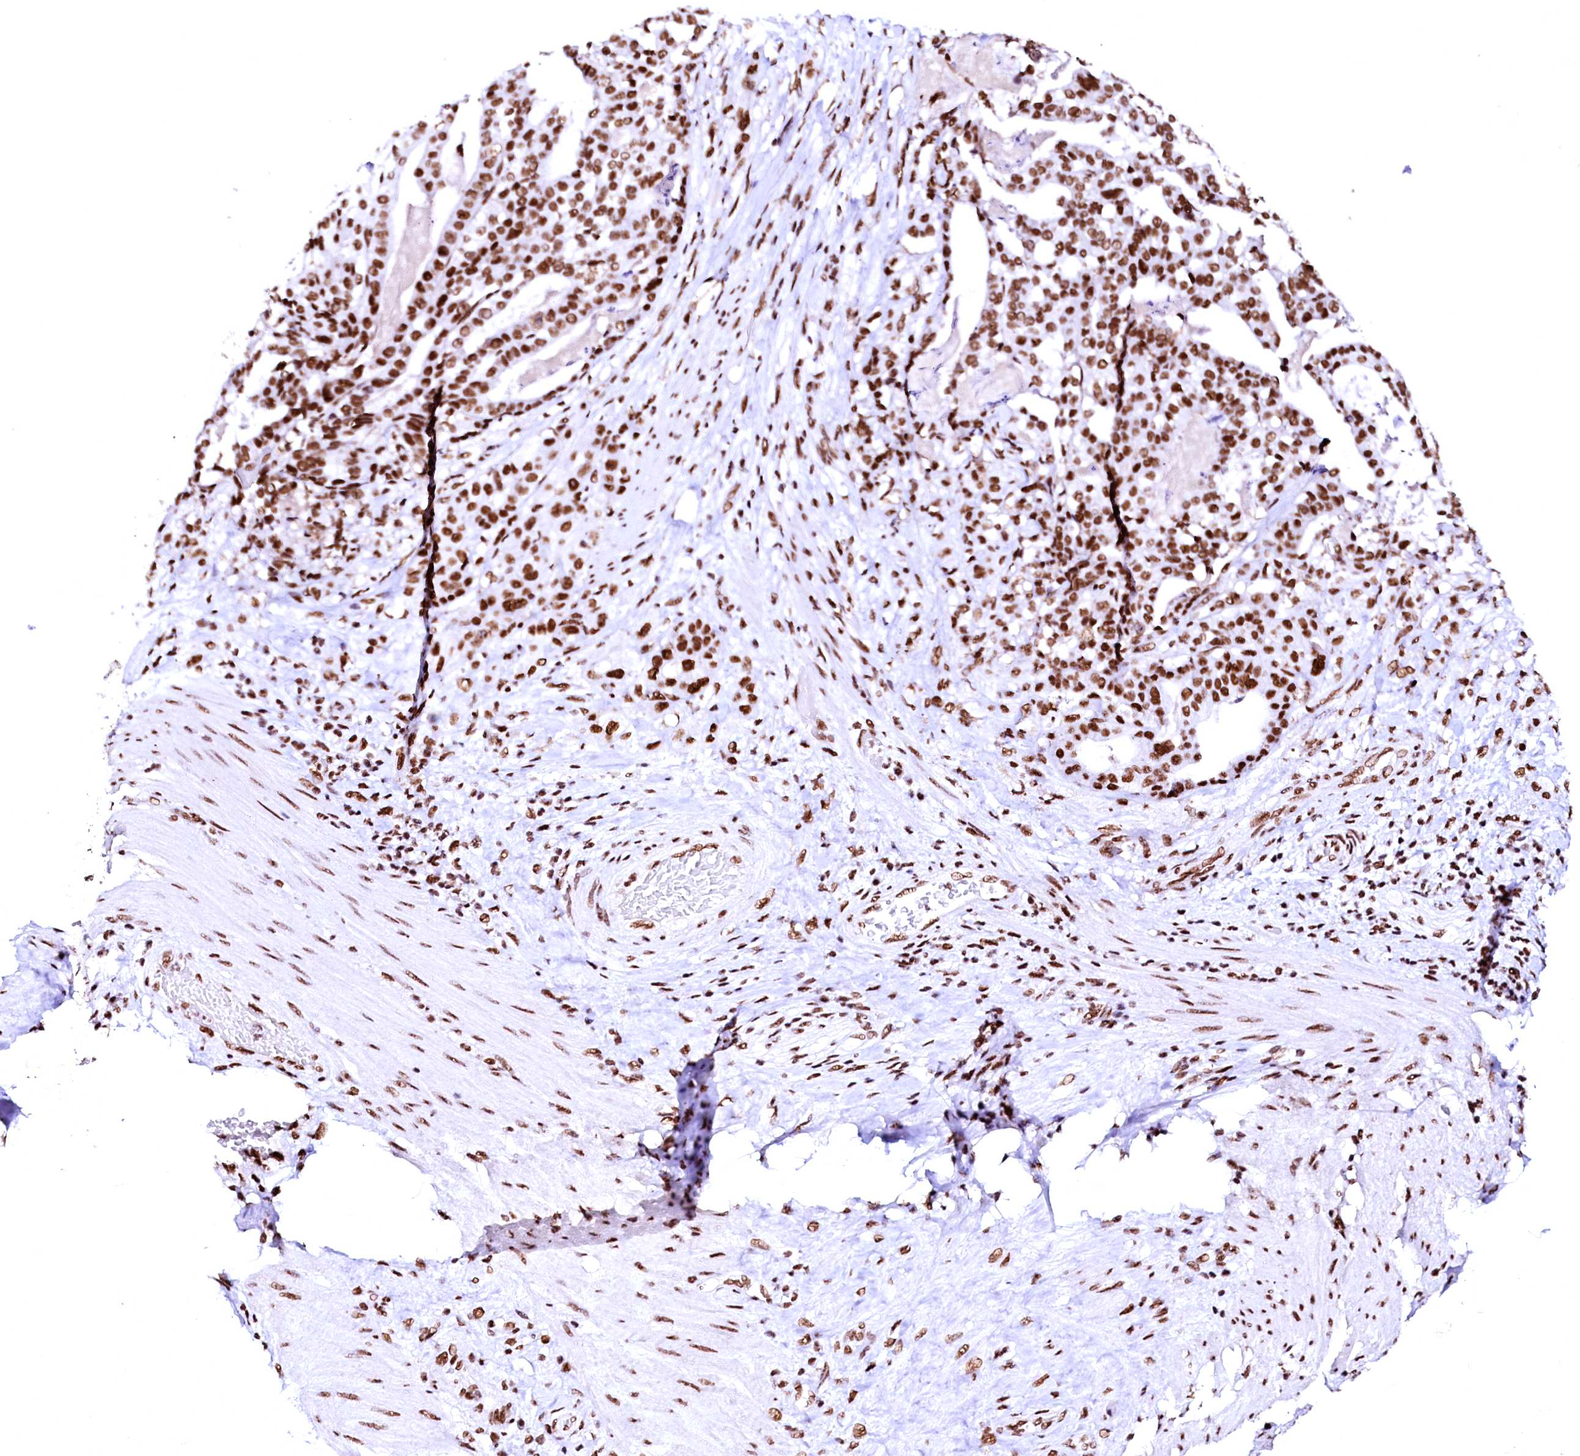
{"staining": {"intensity": "strong", "quantity": ">75%", "location": "nuclear"}, "tissue": "stomach cancer", "cell_type": "Tumor cells", "image_type": "cancer", "snomed": [{"axis": "morphology", "description": "Adenocarcinoma, NOS"}, {"axis": "topography", "description": "Stomach"}], "caption": "Strong nuclear protein expression is appreciated in about >75% of tumor cells in stomach cancer (adenocarcinoma). (DAB = brown stain, brightfield microscopy at high magnification).", "gene": "CPSF6", "patient": {"sex": "male", "age": 48}}